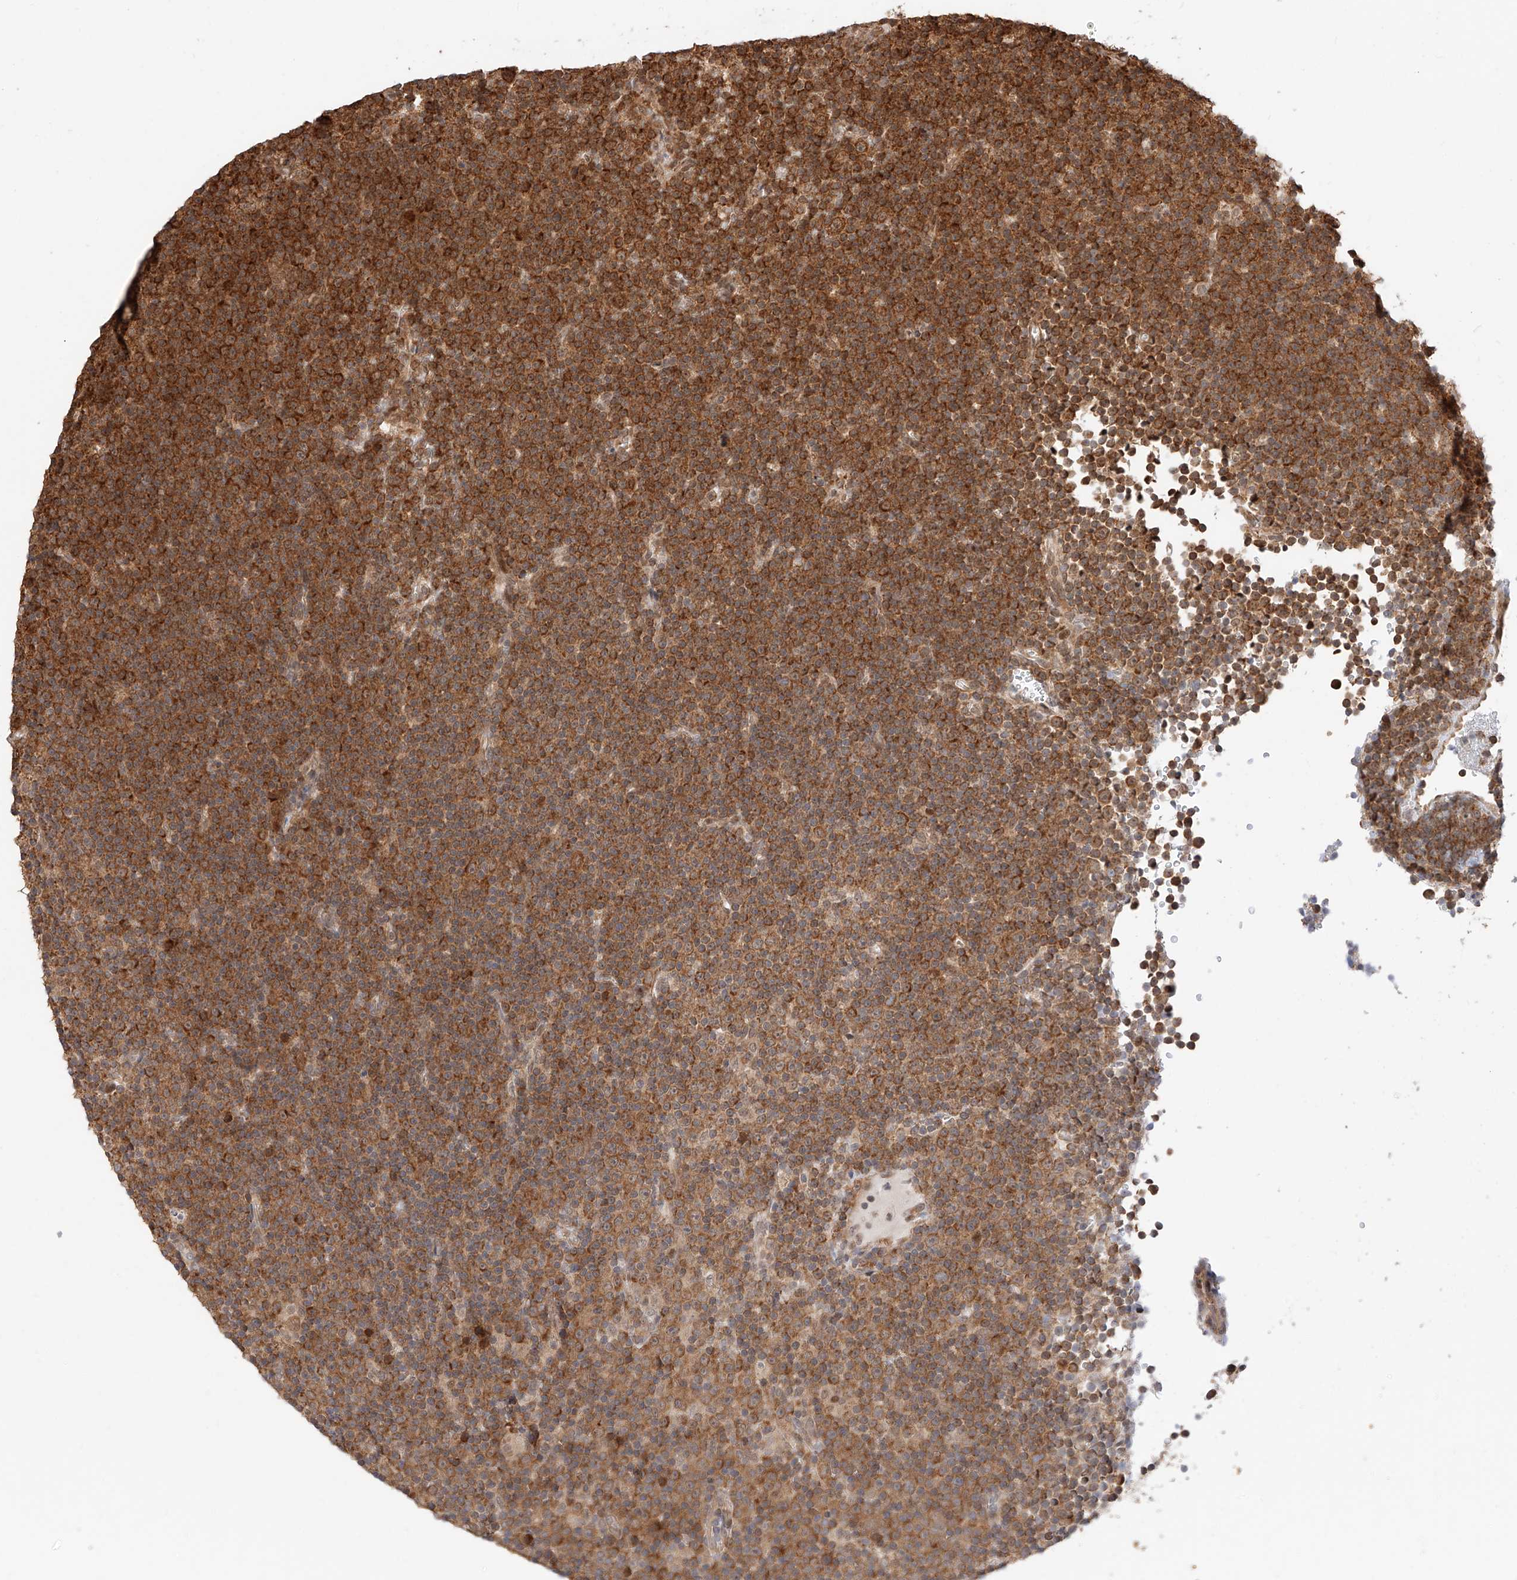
{"staining": {"intensity": "strong", "quantity": ">75%", "location": "cytoplasmic/membranous"}, "tissue": "lymphoma", "cell_type": "Tumor cells", "image_type": "cancer", "snomed": [{"axis": "morphology", "description": "Malignant lymphoma, non-Hodgkin's type, Low grade"}, {"axis": "topography", "description": "Lymph node"}], "caption": "Human malignant lymphoma, non-Hodgkin's type (low-grade) stained with a brown dye displays strong cytoplasmic/membranous positive positivity in about >75% of tumor cells.", "gene": "EIF4H", "patient": {"sex": "female", "age": 67}}